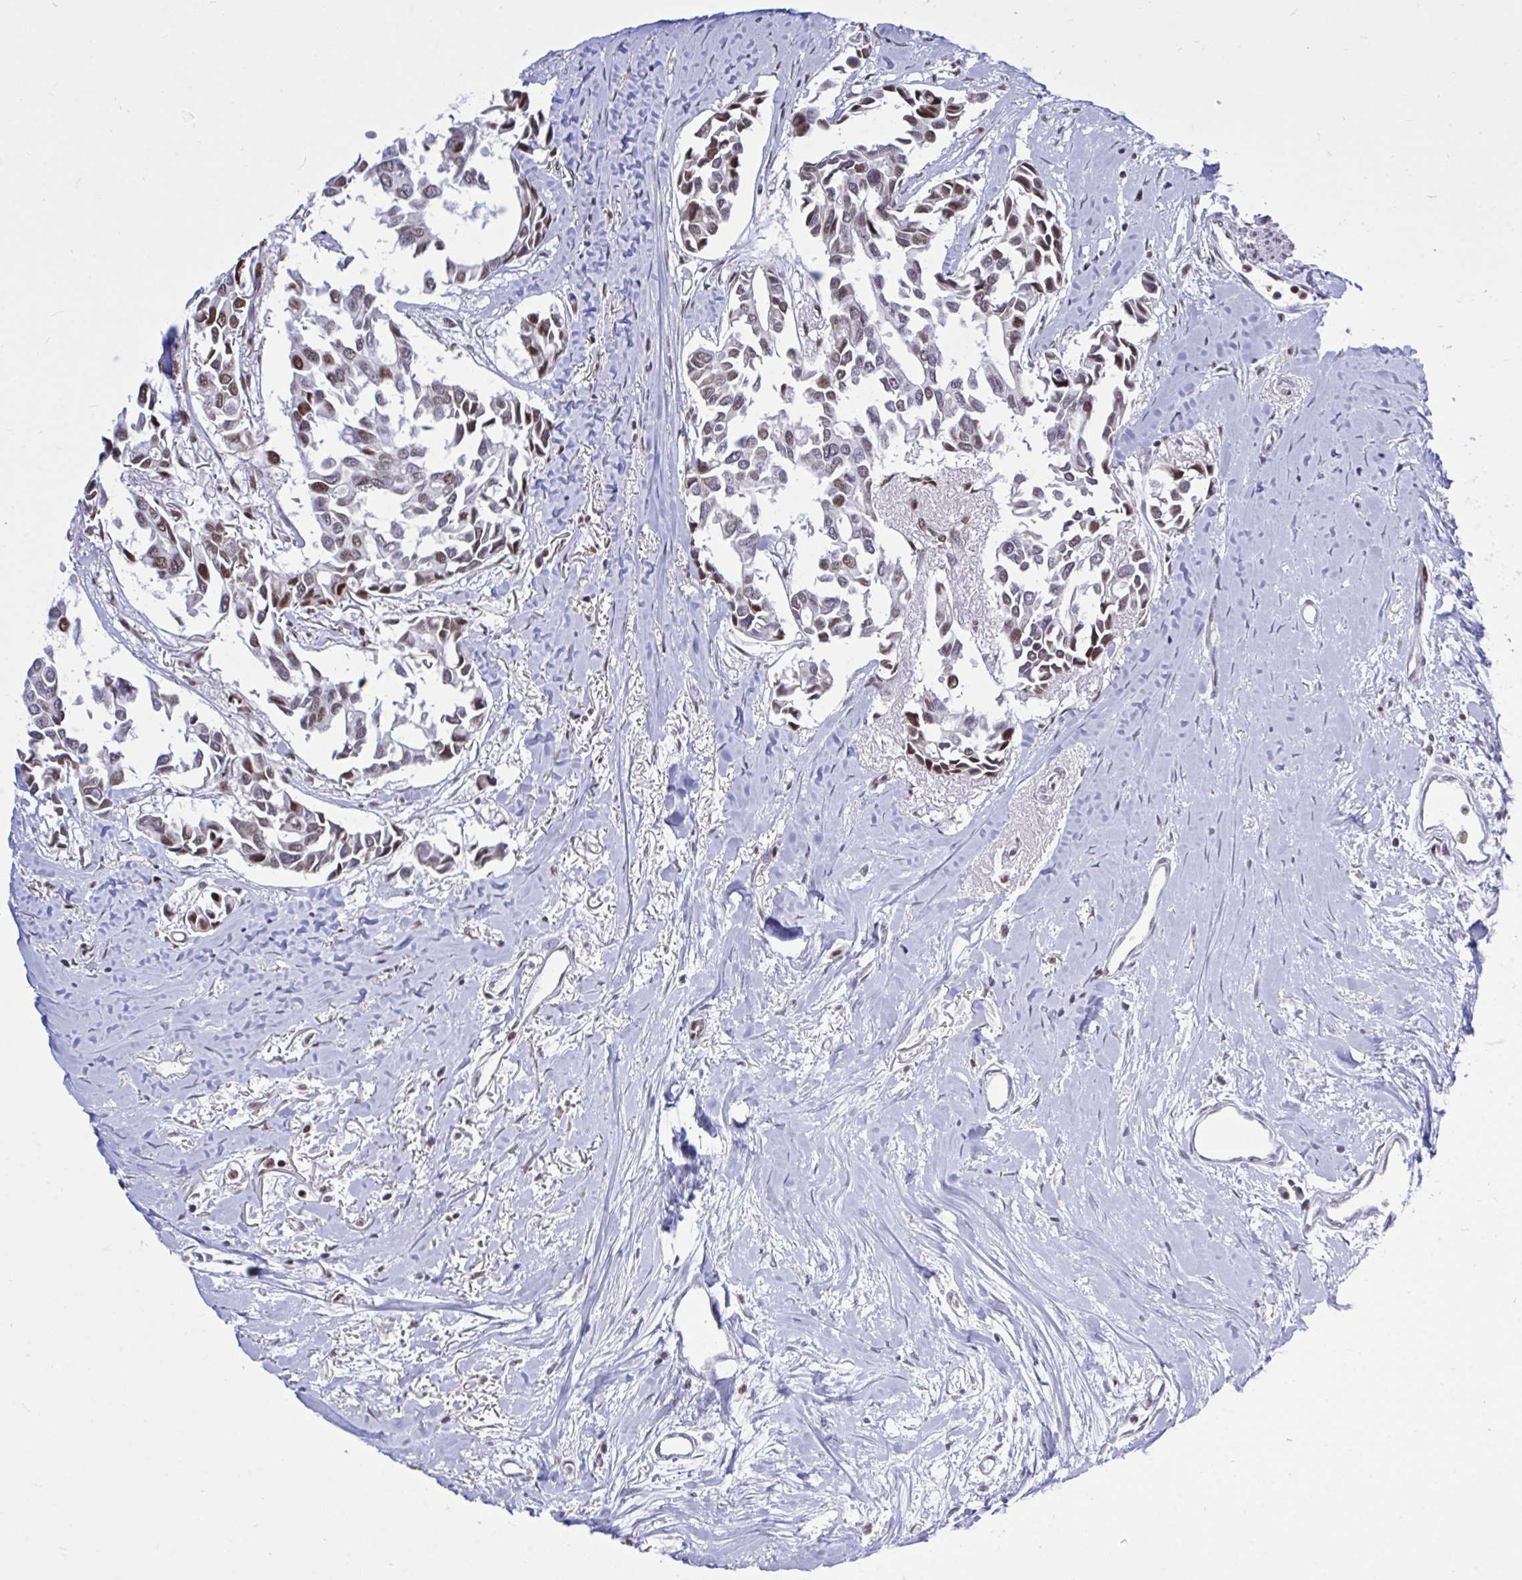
{"staining": {"intensity": "moderate", "quantity": "25%-75%", "location": "nuclear"}, "tissue": "breast cancer", "cell_type": "Tumor cells", "image_type": "cancer", "snomed": [{"axis": "morphology", "description": "Duct carcinoma"}, {"axis": "topography", "description": "Breast"}], "caption": "This micrograph displays immunohistochemistry (IHC) staining of breast cancer (intraductal carcinoma), with medium moderate nuclear positivity in approximately 25%-75% of tumor cells.", "gene": "C1QL2", "patient": {"sex": "female", "age": 54}}